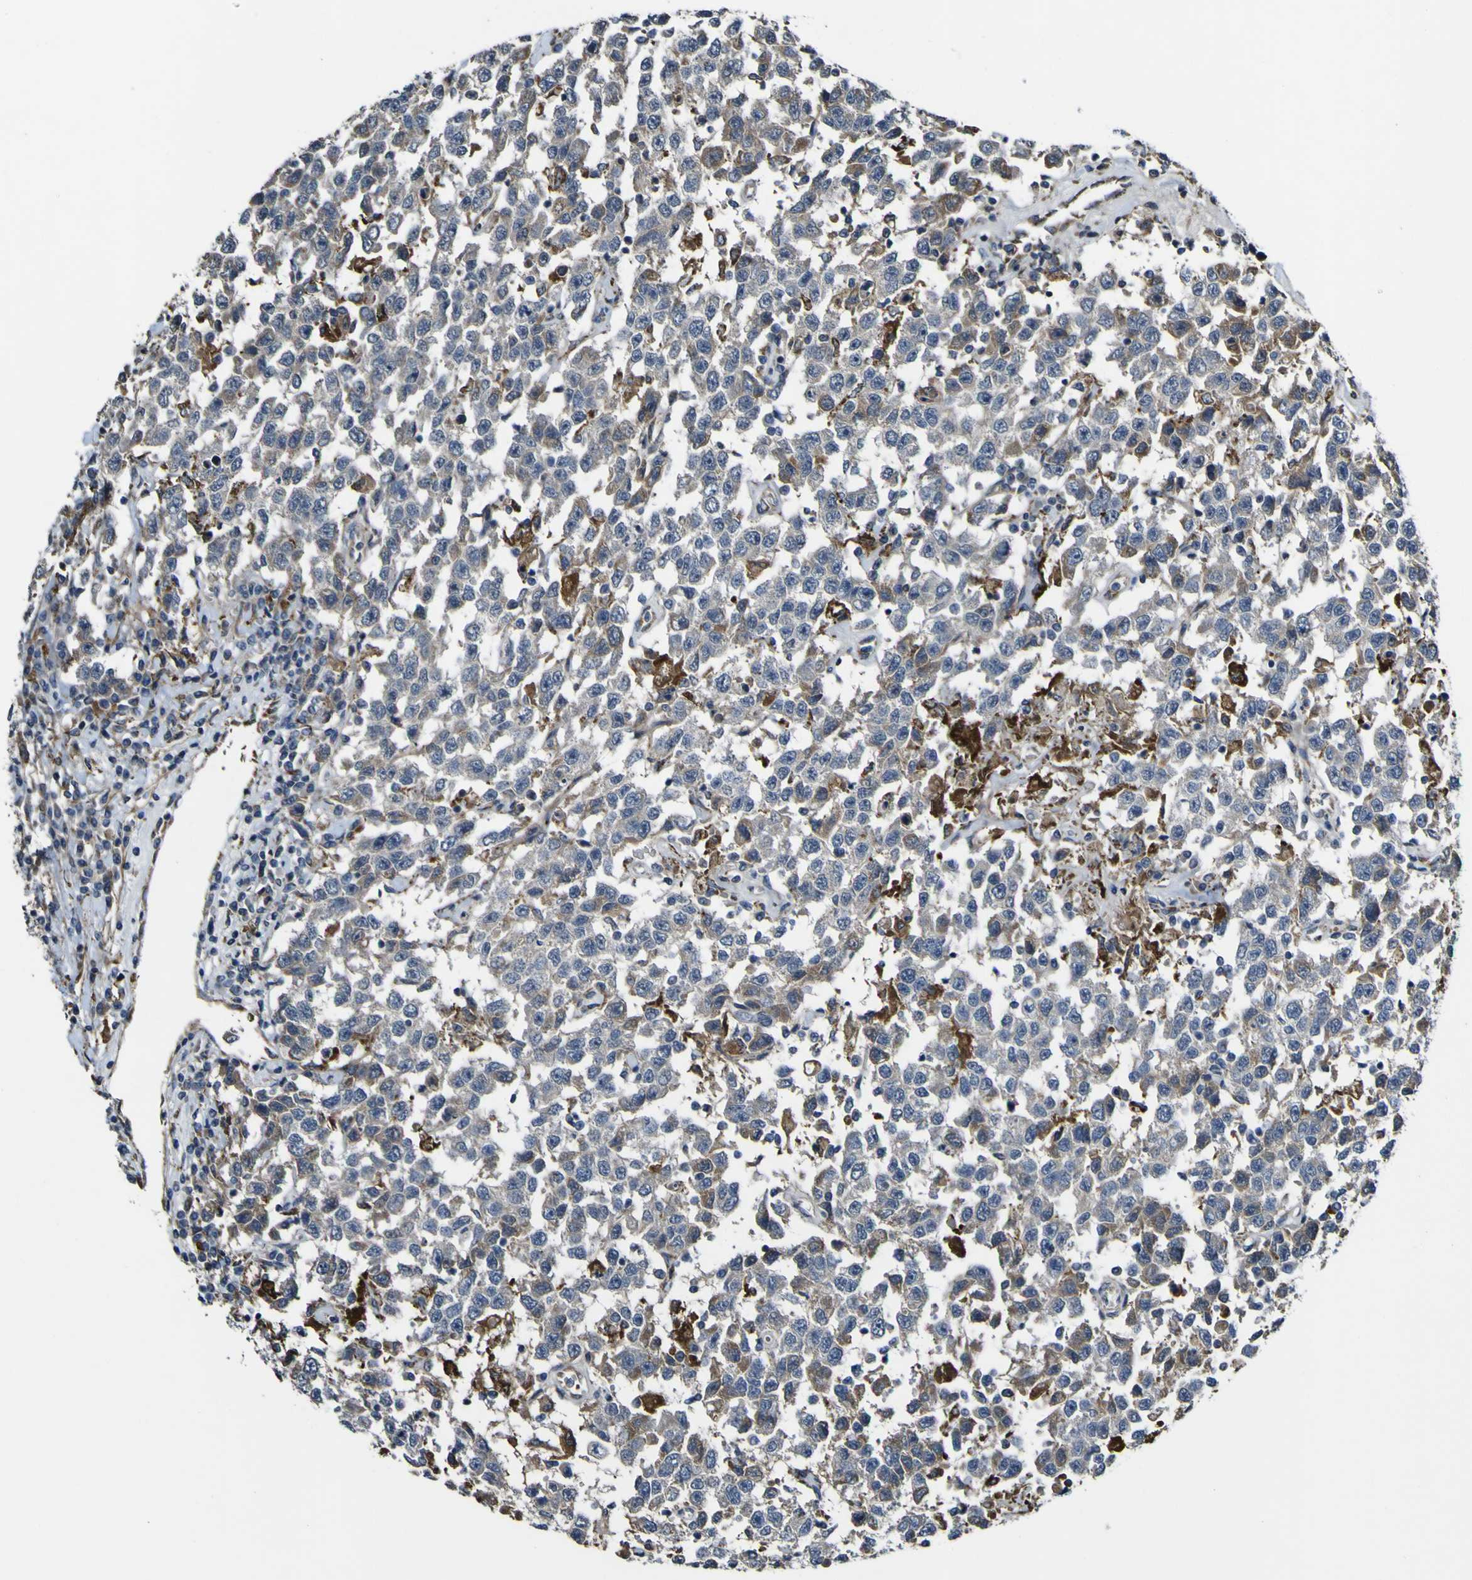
{"staining": {"intensity": "moderate", "quantity": "<25%", "location": "cytoplasmic/membranous"}, "tissue": "testis cancer", "cell_type": "Tumor cells", "image_type": "cancer", "snomed": [{"axis": "morphology", "description": "Seminoma, NOS"}, {"axis": "topography", "description": "Testis"}], "caption": "Human testis seminoma stained with a protein marker shows moderate staining in tumor cells.", "gene": "GPLD1", "patient": {"sex": "male", "age": 41}}